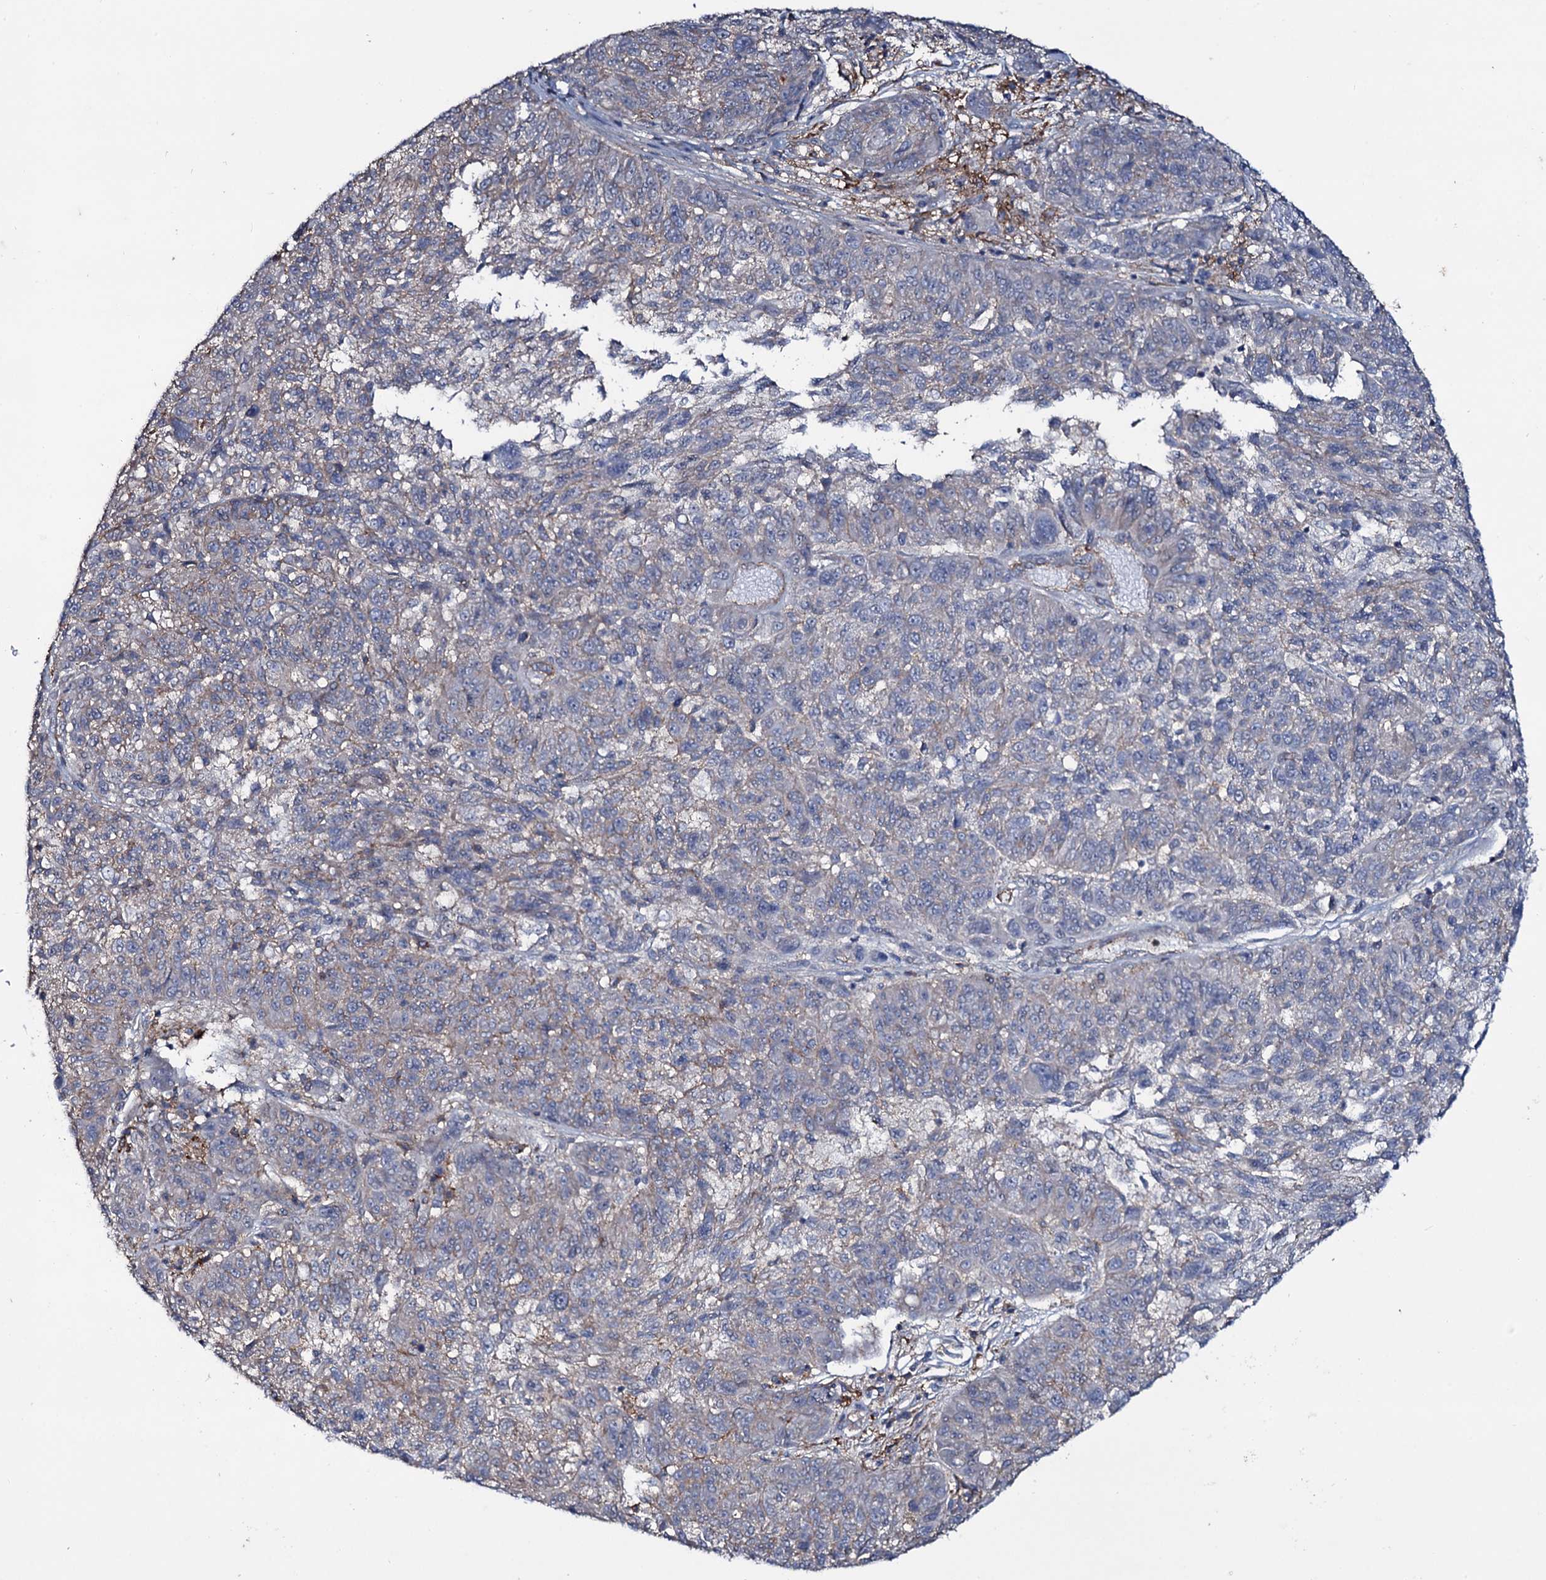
{"staining": {"intensity": "weak", "quantity": "<25%", "location": "cytoplasmic/membranous"}, "tissue": "melanoma", "cell_type": "Tumor cells", "image_type": "cancer", "snomed": [{"axis": "morphology", "description": "Malignant melanoma, NOS"}, {"axis": "topography", "description": "Skin"}], "caption": "Melanoma was stained to show a protein in brown. There is no significant expression in tumor cells. Brightfield microscopy of immunohistochemistry (IHC) stained with DAB (3,3'-diaminobenzidine) (brown) and hematoxylin (blue), captured at high magnification.", "gene": "SNAP23", "patient": {"sex": "male", "age": 53}}